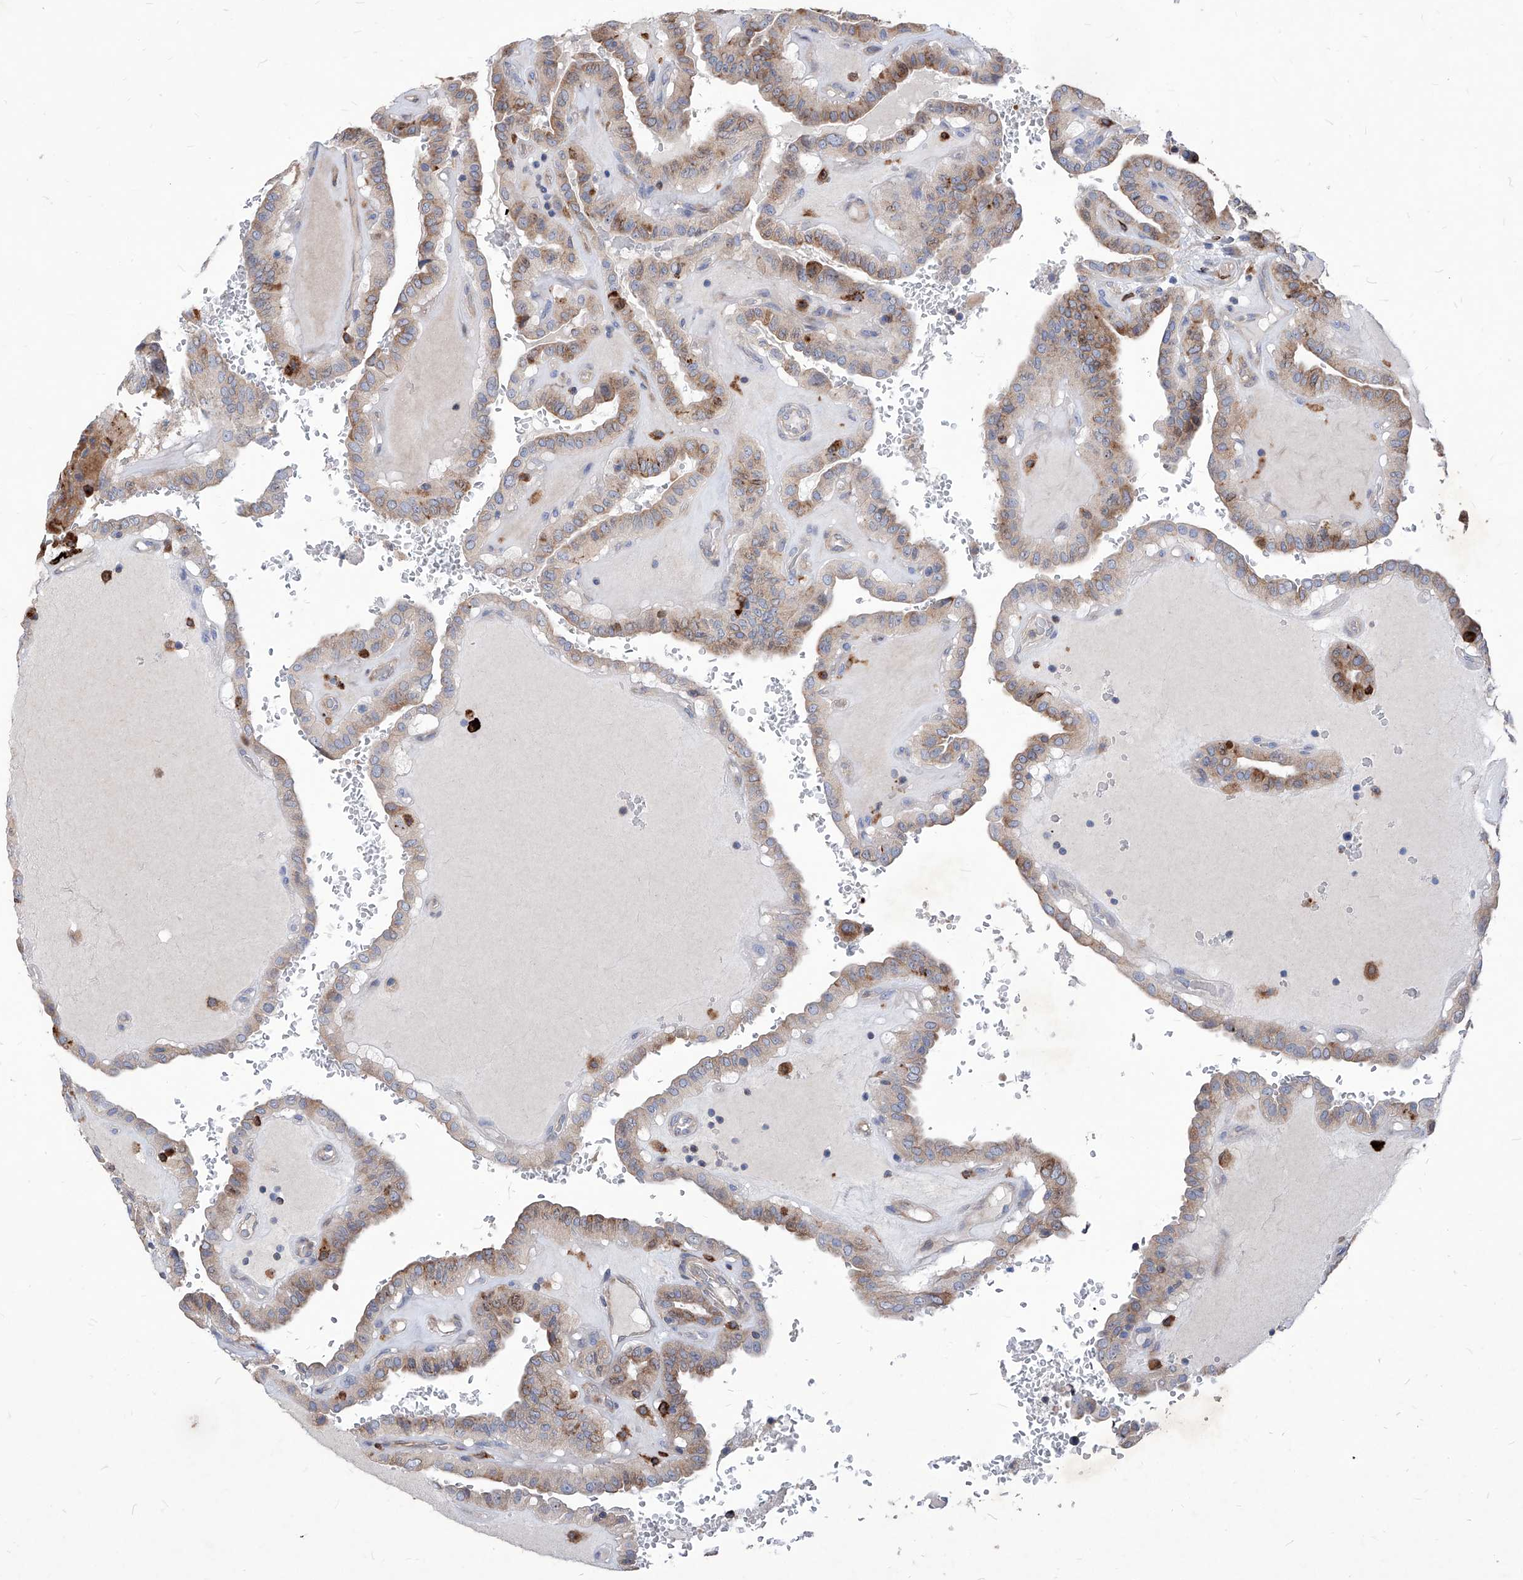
{"staining": {"intensity": "moderate", "quantity": "25%-75%", "location": "cytoplasmic/membranous"}, "tissue": "thyroid cancer", "cell_type": "Tumor cells", "image_type": "cancer", "snomed": [{"axis": "morphology", "description": "Papillary adenocarcinoma, NOS"}, {"axis": "topography", "description": "Thyroid gland"}], "caption": "This histopathology image exhibits thyroid cancer stained with immunohistochemistry to label a protein in brown. The cytoplasmic/membranous of tumor cells show moderate positivity for the protein. Nuclei are counter-stained blue.", "gene": "UBOX5", "patient": {"sex": "male", "age": 77}}